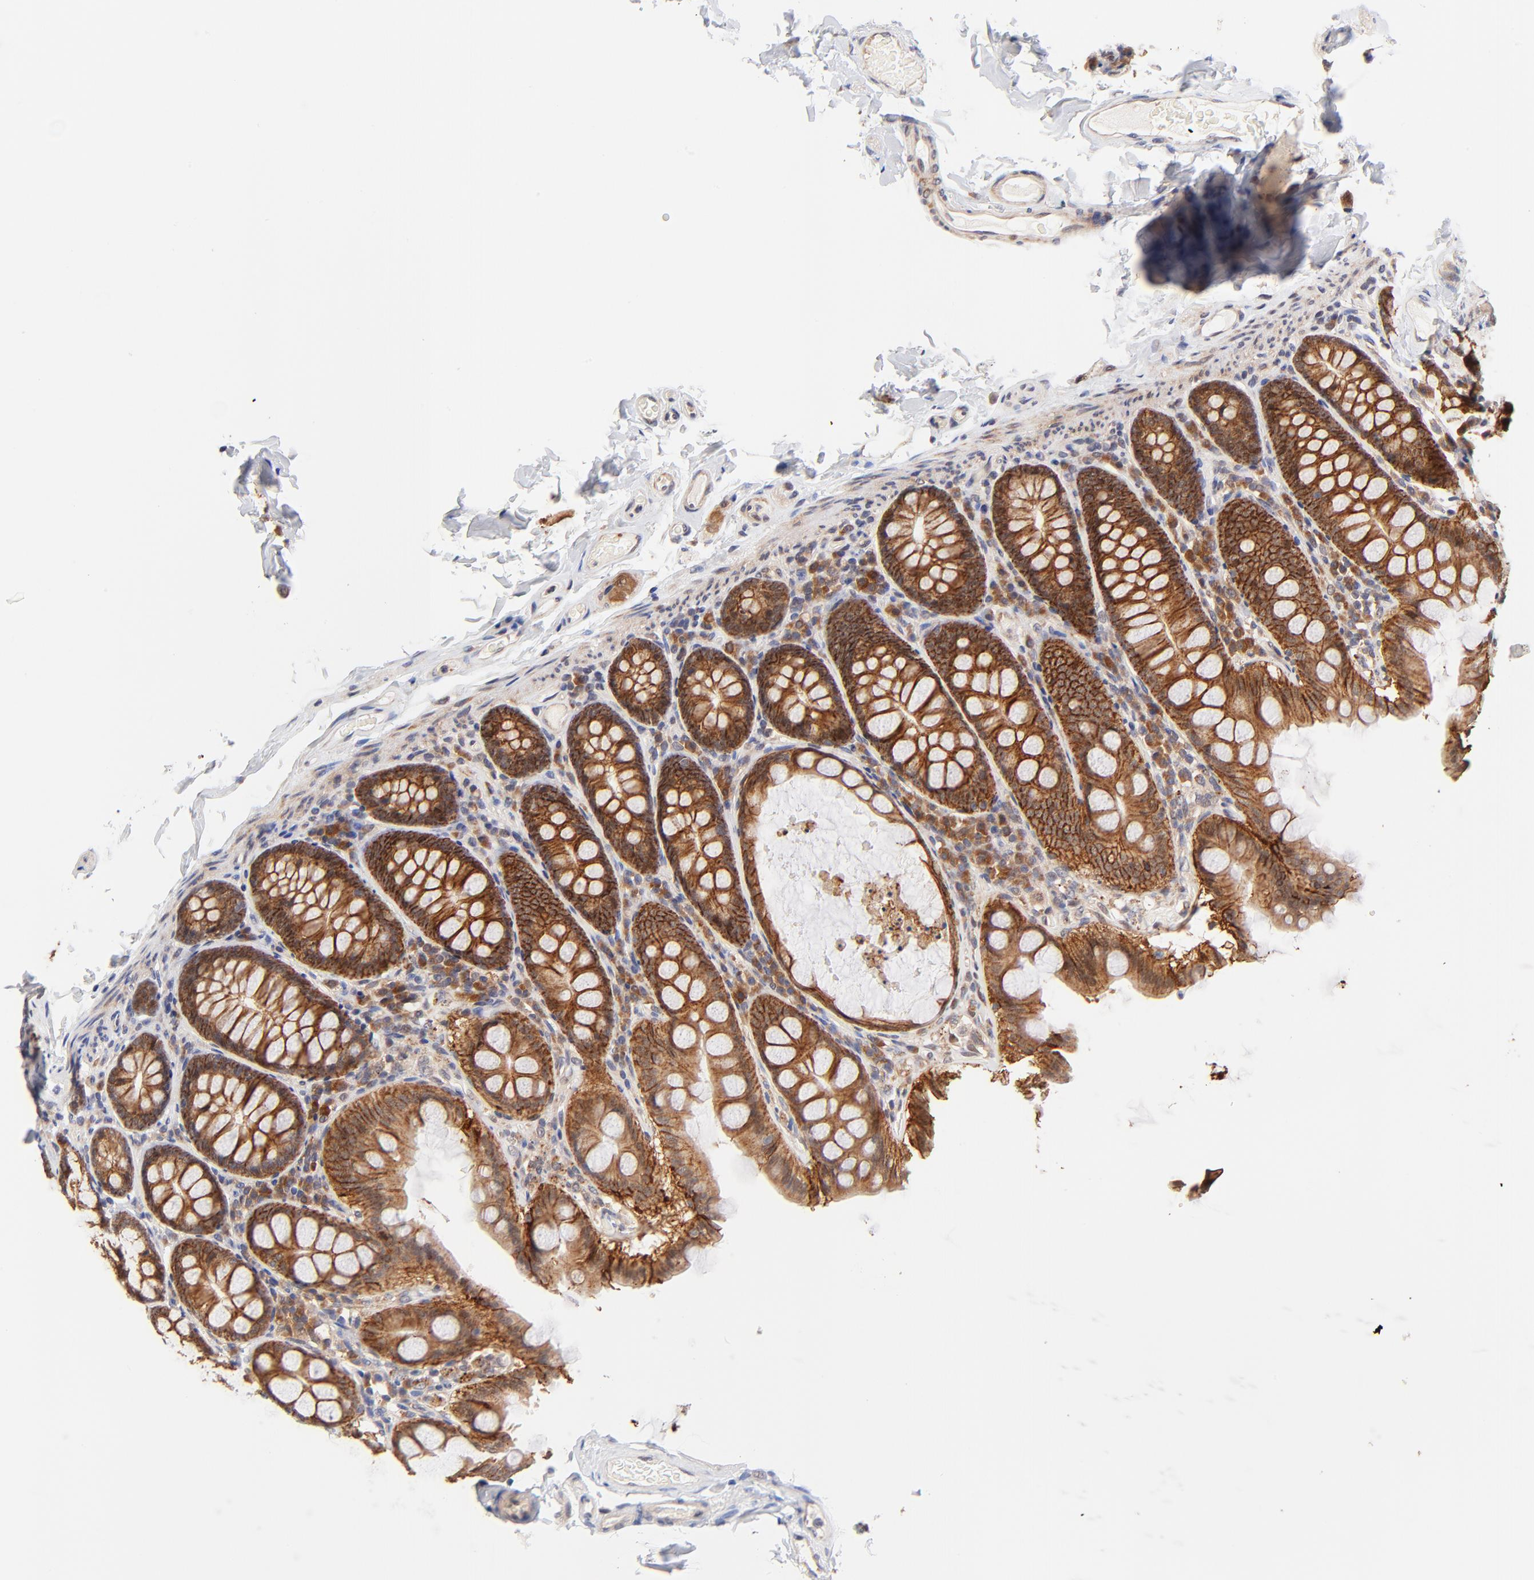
{"staining": {"intensity": "weak", "quantity": "25%-75%", "location": "cytoplasmic/membranous"}, "tissue": "colon", "cell_type": "Endothelial cells", "image_type": "normal", "snomed": [{"axis": "morphology", "description": "Normal tissue, NOS"}, {"axis": "topography", "description": "Colon"}], "caption": "Immunohistochemical staining of unremarkable human colon exhibits low levels of weak cytoplasmic/membranous expression in about 25%-75% of endothelial cells. (Stains: DAB in brown, nuclei in blue, Microscopy: brightfield microscopy at high magnification).", "gene": "TXNL1", "patient": {"sex": "female", "age": 61}}